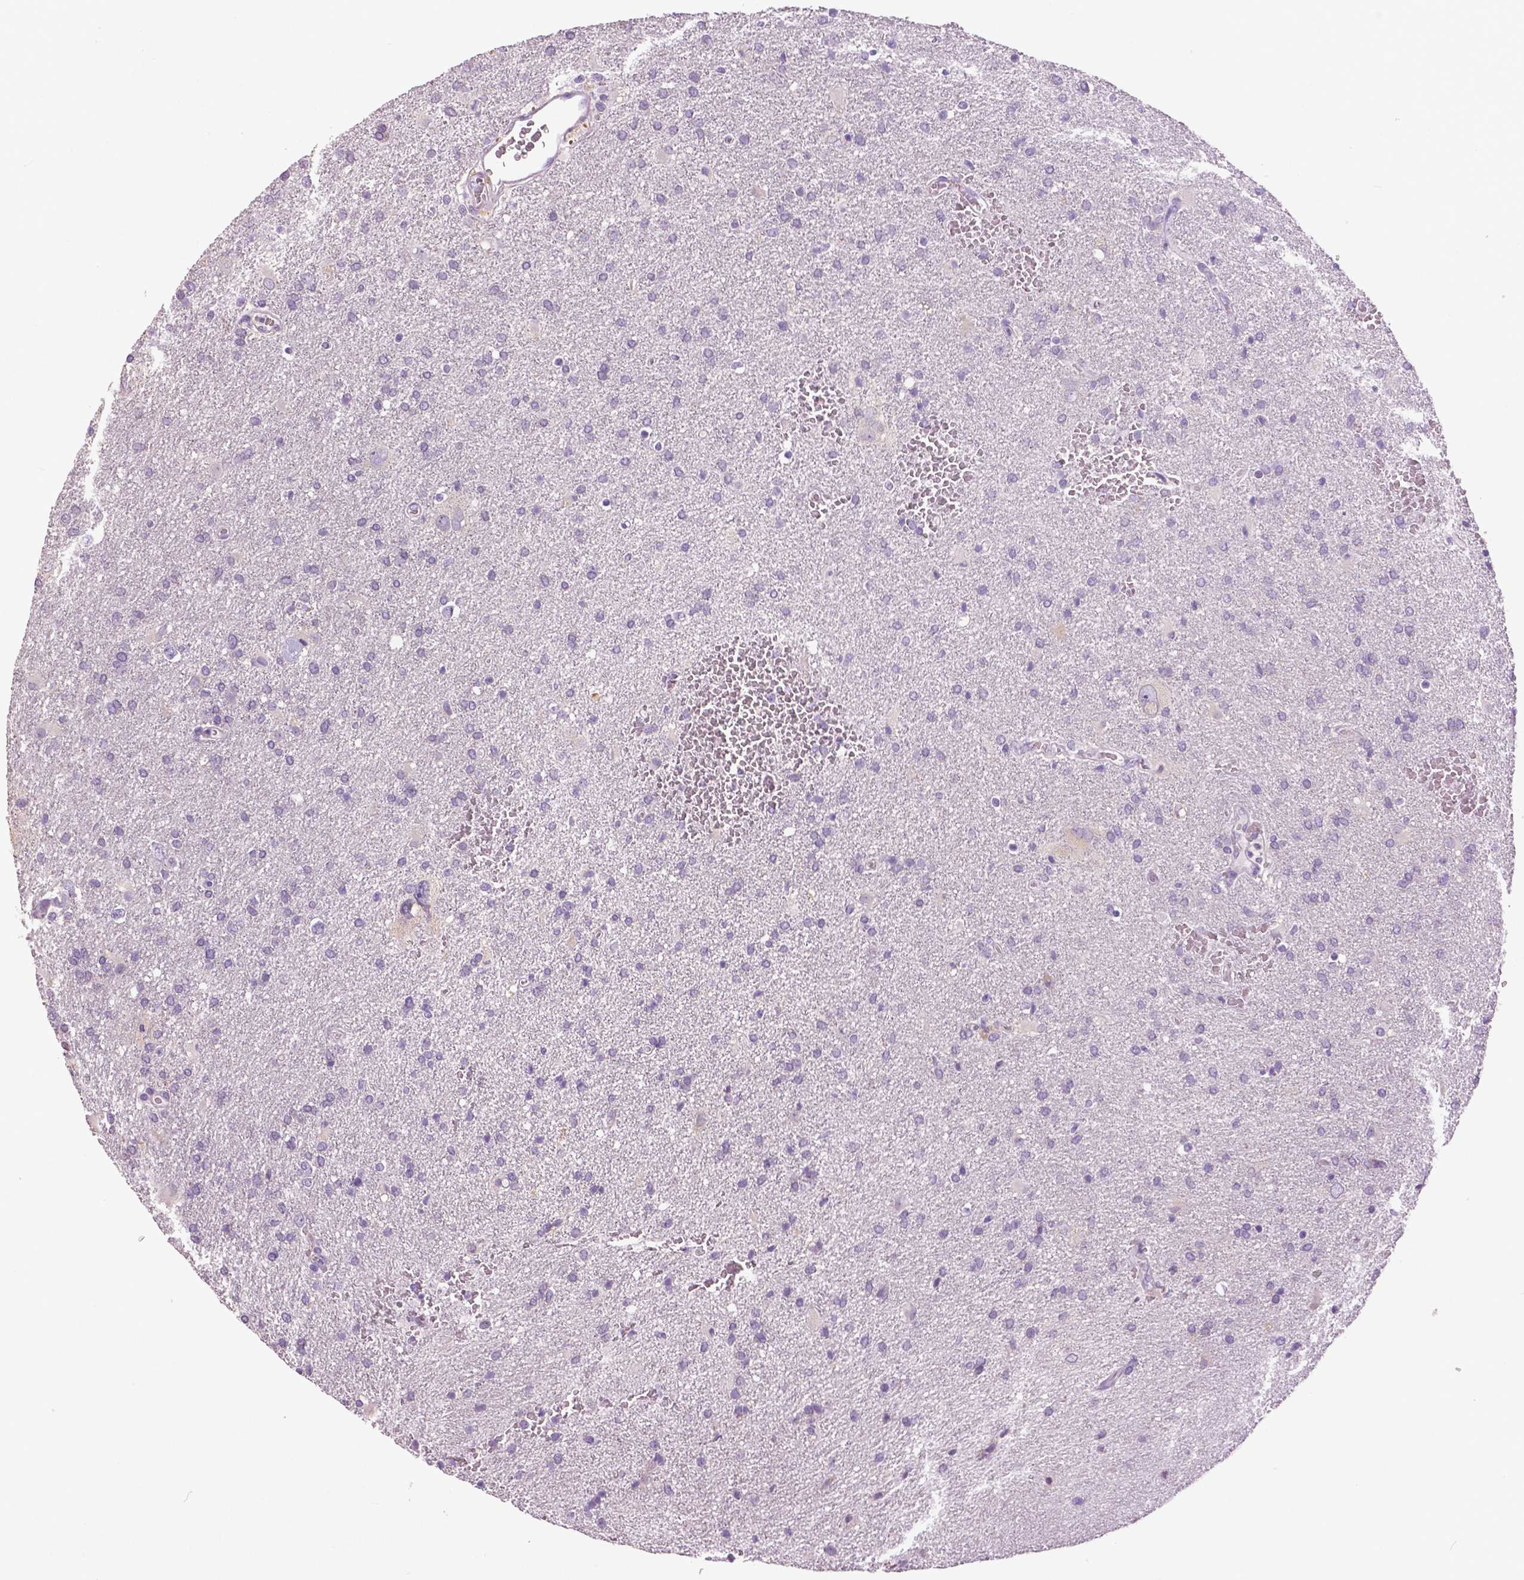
{"staining": {"intensity": "negative", "quantity": "none", "location": "none"}, "tissue": "glioma", "cell_type": "Tumor cells", "image_type": "cancer", "snomed": [{"axis": "morphology", "description": "Glioma, malignant, Low grade"}, {"axis": "topography", "description": "Brain"}], "caption": "This is an IHC micrograph of malignant glioma (low-grade). There is no expression in tumor cells.", "gene": "DNAH12", "patient": {"sex": "male", "age": 66}}